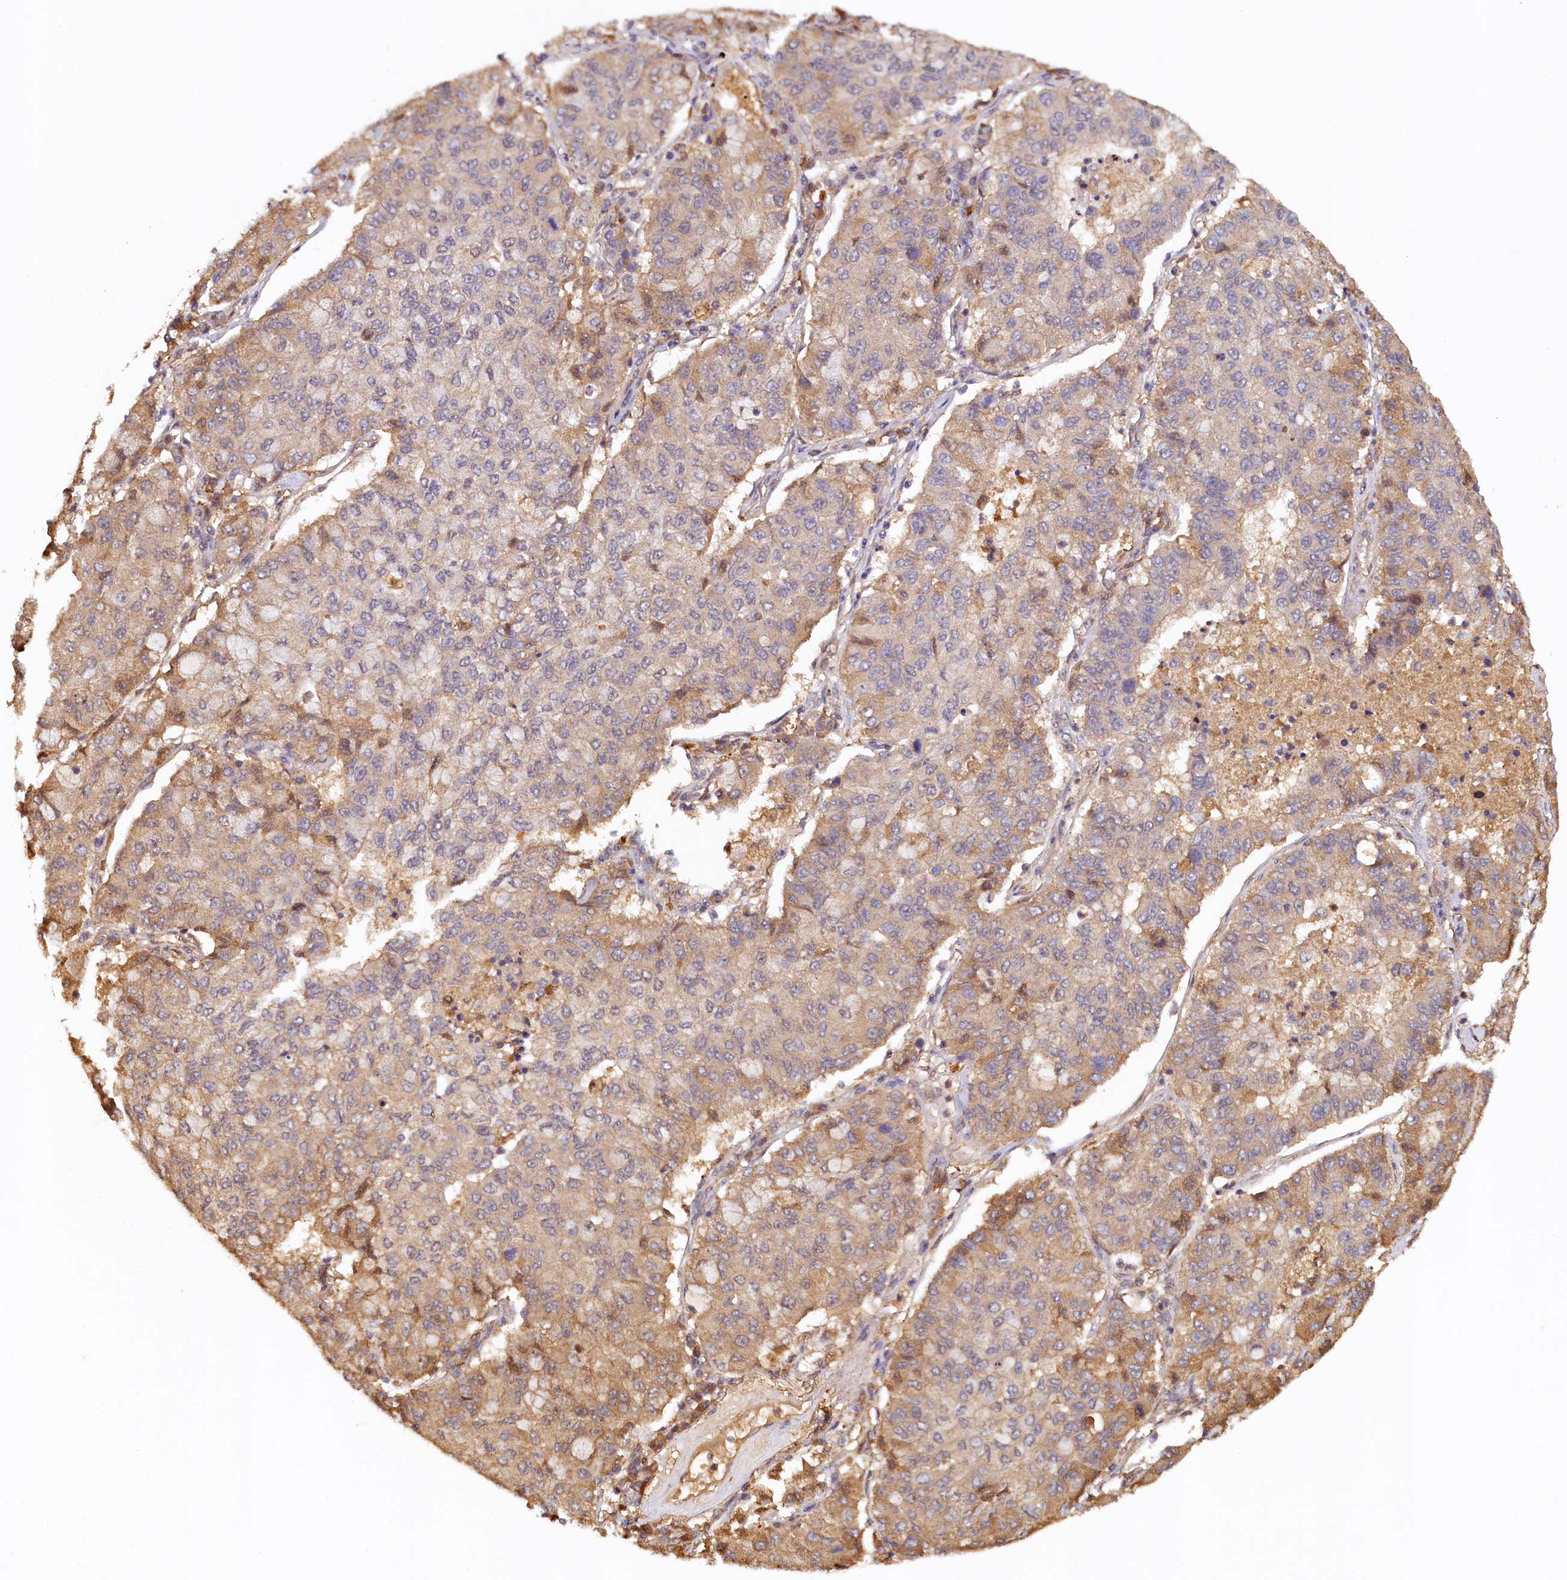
{"staining": {"intensity": "moderate", "quantity": "25%-75%", "location": "cytoplasmic/membranous"}, "tissue": "lung cancer", "cell_type": "Tumor cells", "image_type": "cancer", "snomed": [{"axis": "morphology", "description": "Squamous cell carcinoma, NOS"}, {"axis": "topography", "description": "Lung"}], "caption": "Immunohistochemistry (DAB) staining of lung cancer (squamous cell carcinoma) displays moderate cytoplasmic/membranous protein expression in approximately 25%-75% of tumor cells.", "gene": "UBL7", "patient": {"sex": "male", "age": 74}}